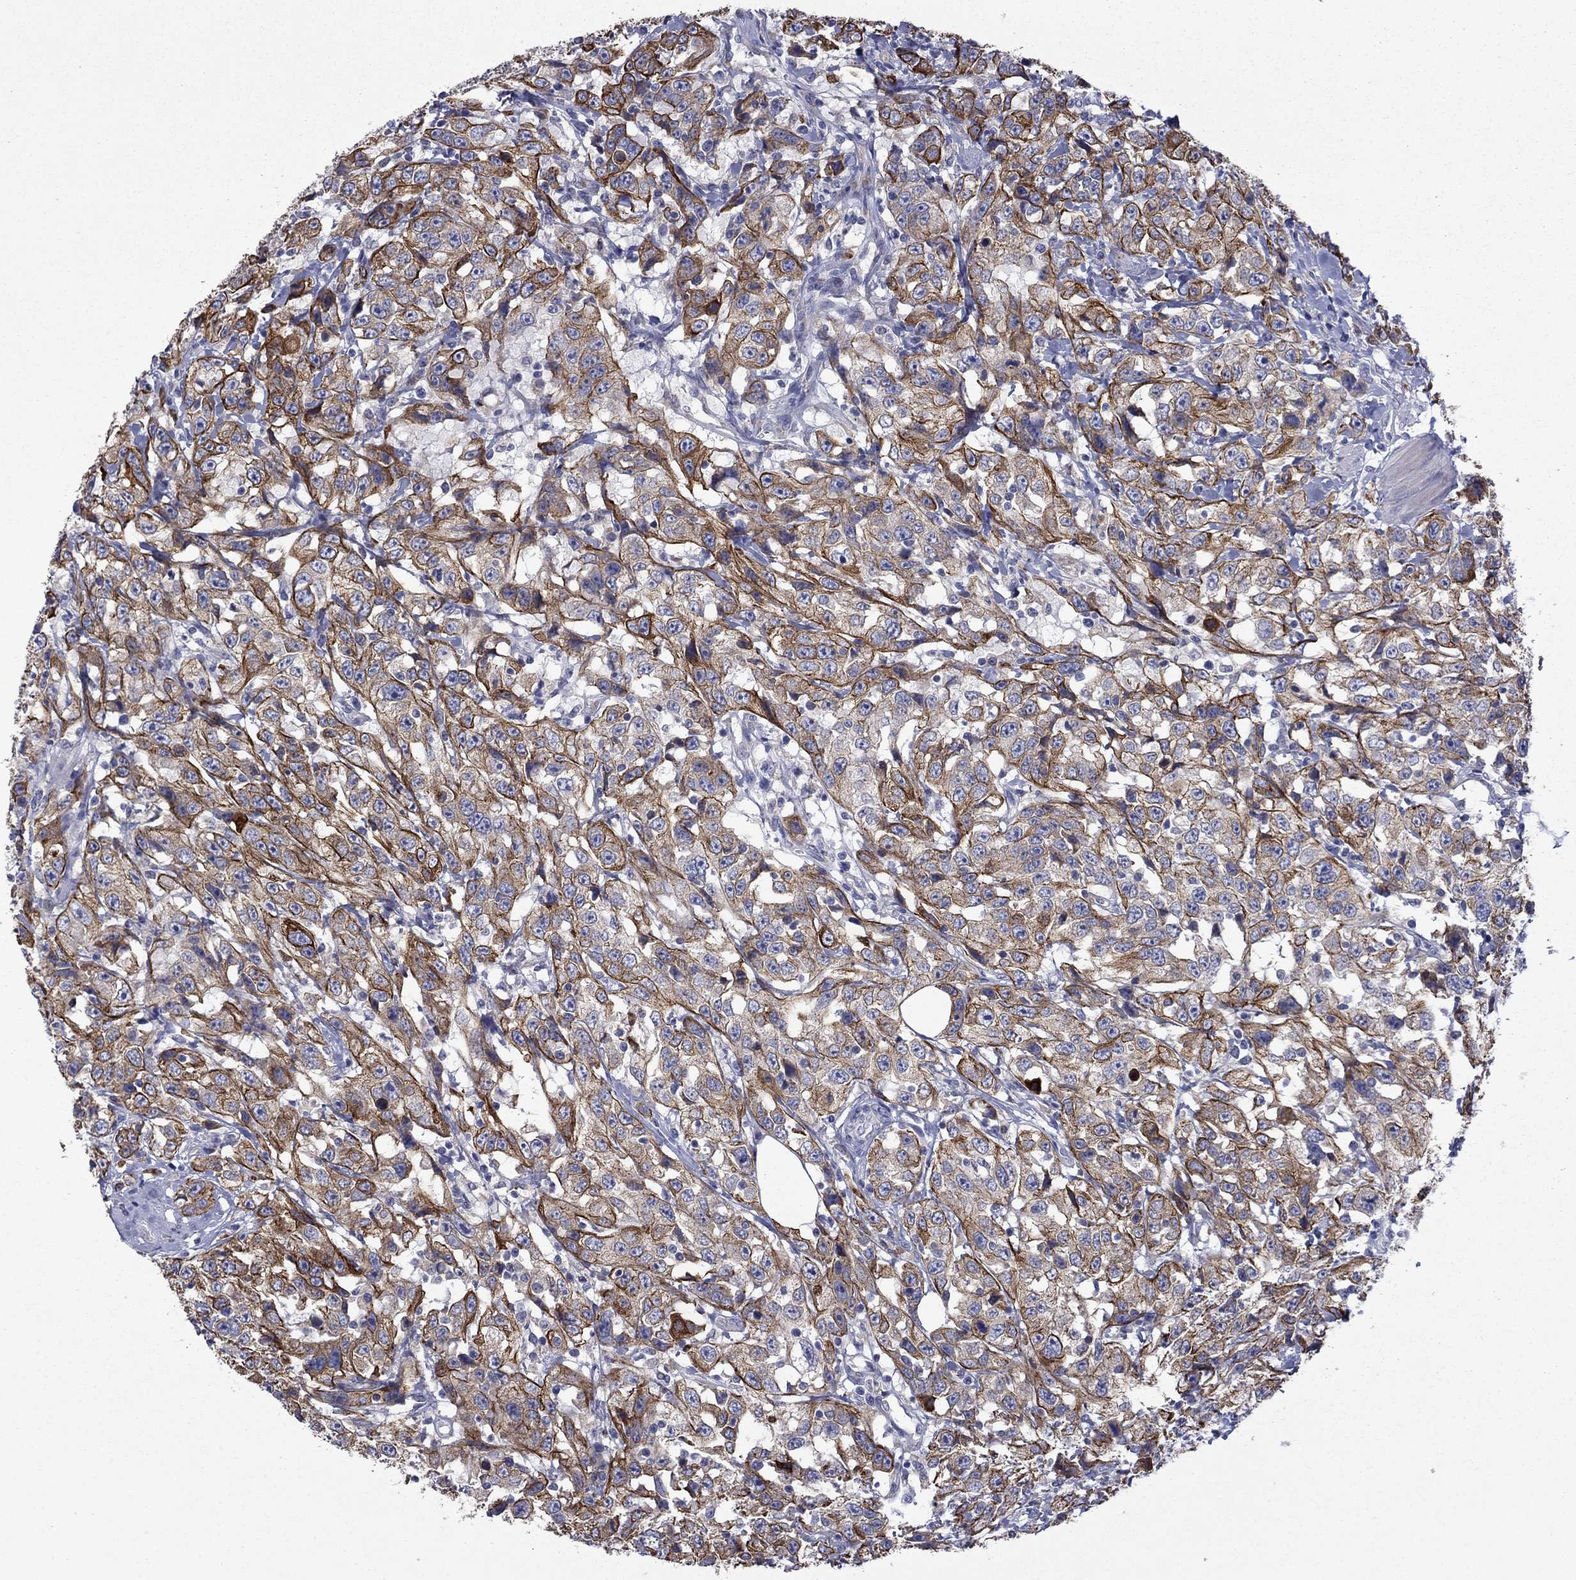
{"staining": {"intensity": "strong", "quantity": "25%-75%", "location": "cytoplasmic/membranous,nuclear"}, "tissue": "urothelial cancer", "cell_type": "Tumor cells", "image_type": "cancer", "snomed": [{"axis": "morphology", "description": "Urothelial carcinoma, NOS"}, {"axis": "morphology", "description": "Urothelial carcinoma, High grade"}, {"axis": "topography", "description": "Urinary bladder"}], "caption": "Transitional cell carcinoma stained with immunohistochemistry reveals strong cytoplasmic/membranous and nuclear expression in approximately 25%-75% of tumor cells. Immunohistochemistry stains the protein in brown and the nuclei are stained blue.", "gene": "TMPRSS11A", "patient": {"sex": "female", "age": 73}}